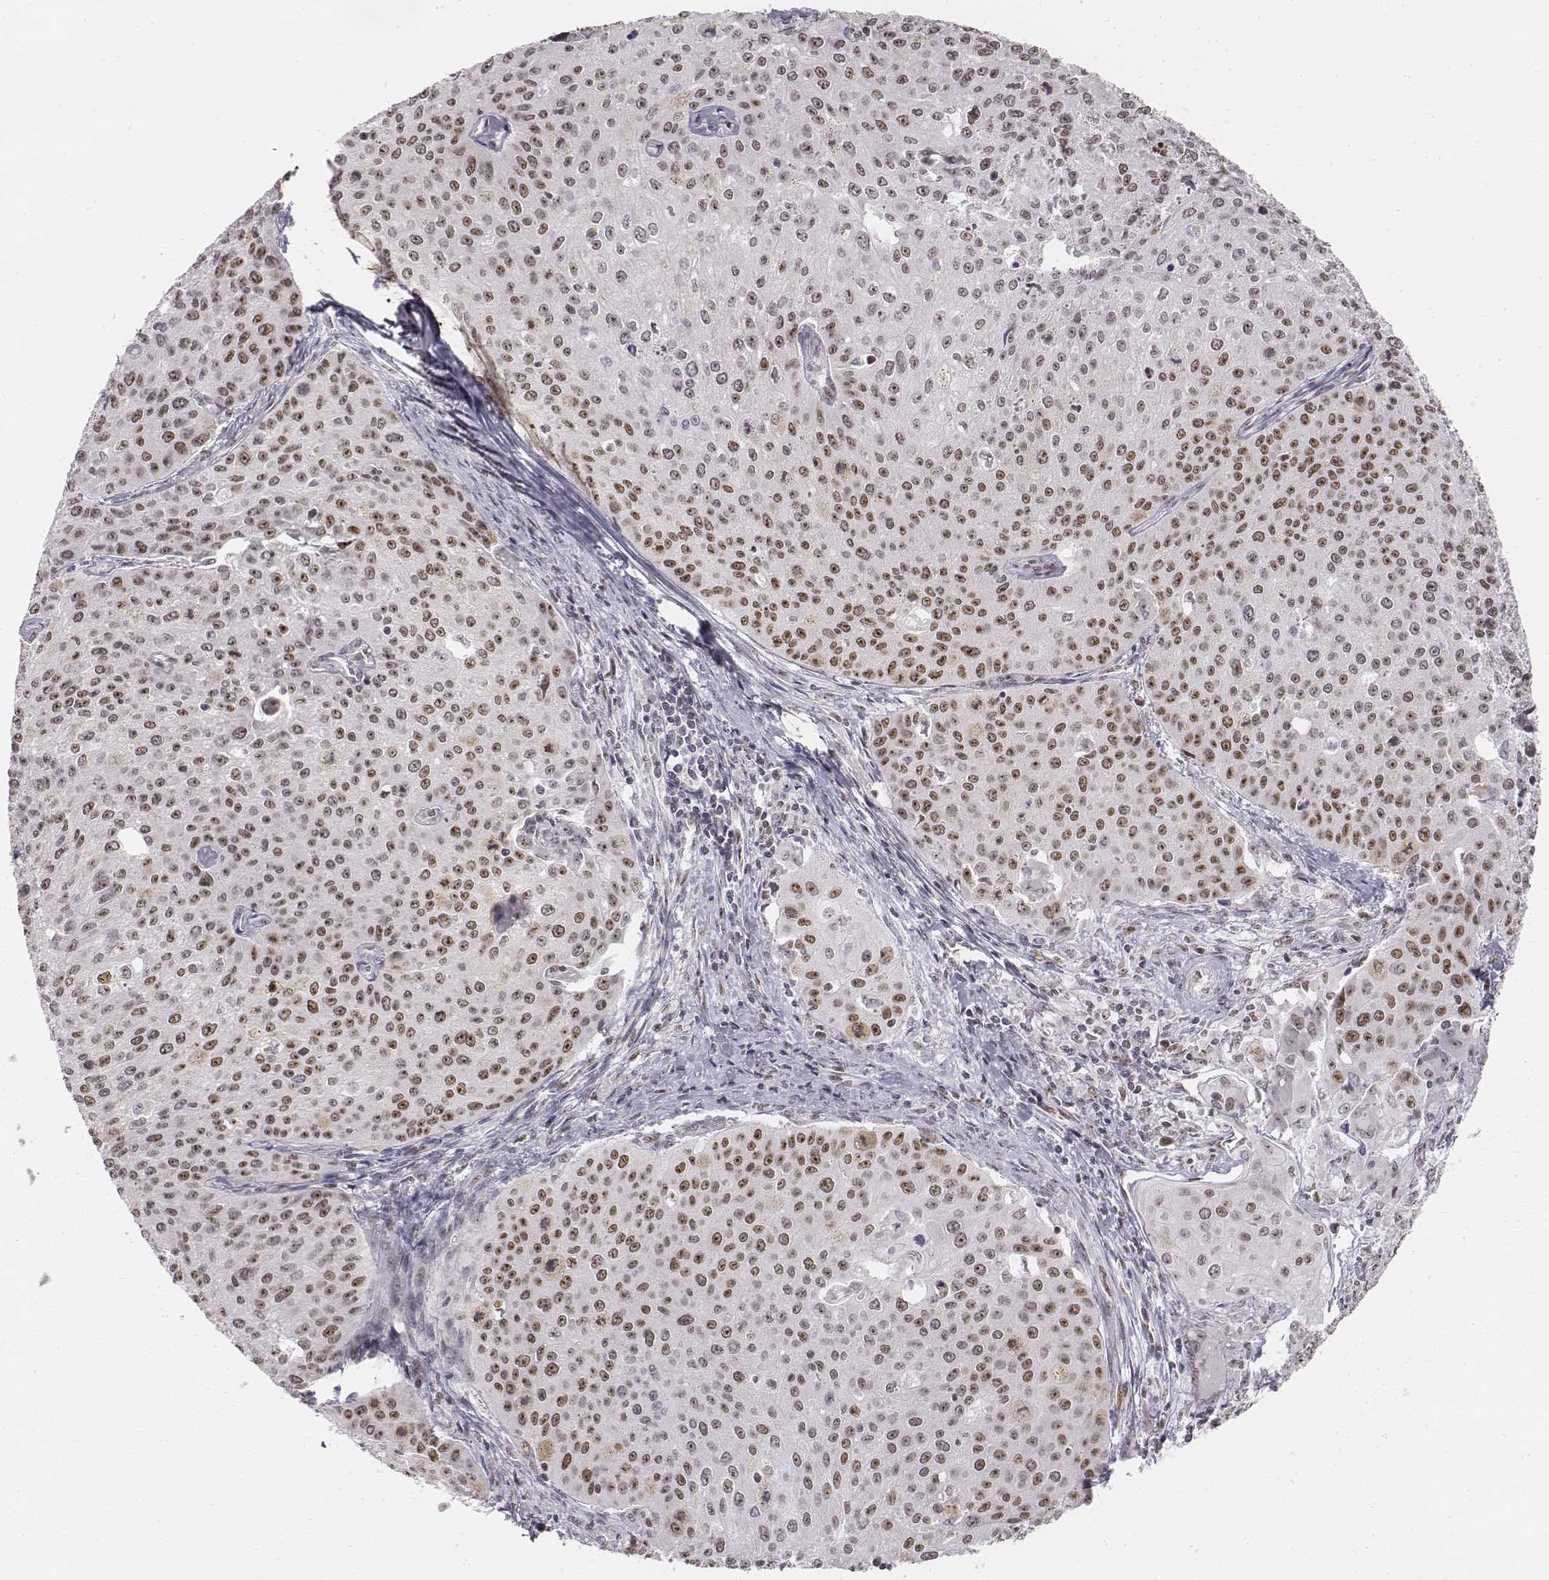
{"staining": {"intensity": "moderate", "quantity": "25%-75%", "location": "nuclear"}, "tissue": "cervical cancer", "cell_type": "Tumor cells", "image_type": "cancer", "snomed": [{"axis": "morphology", "description": "Squamous cell carcinoma, NOS"}, {"axis": "topography", "description": "Cervix"}], "caption": "The image displays immunohistochemical staining of cervical squamous cell carcinoma. There is moderate nuclear expression is seen in about 25%-75% of tumor cells.", "gene": "PHF6", "patient": {"sex": "female", "age": 38}}